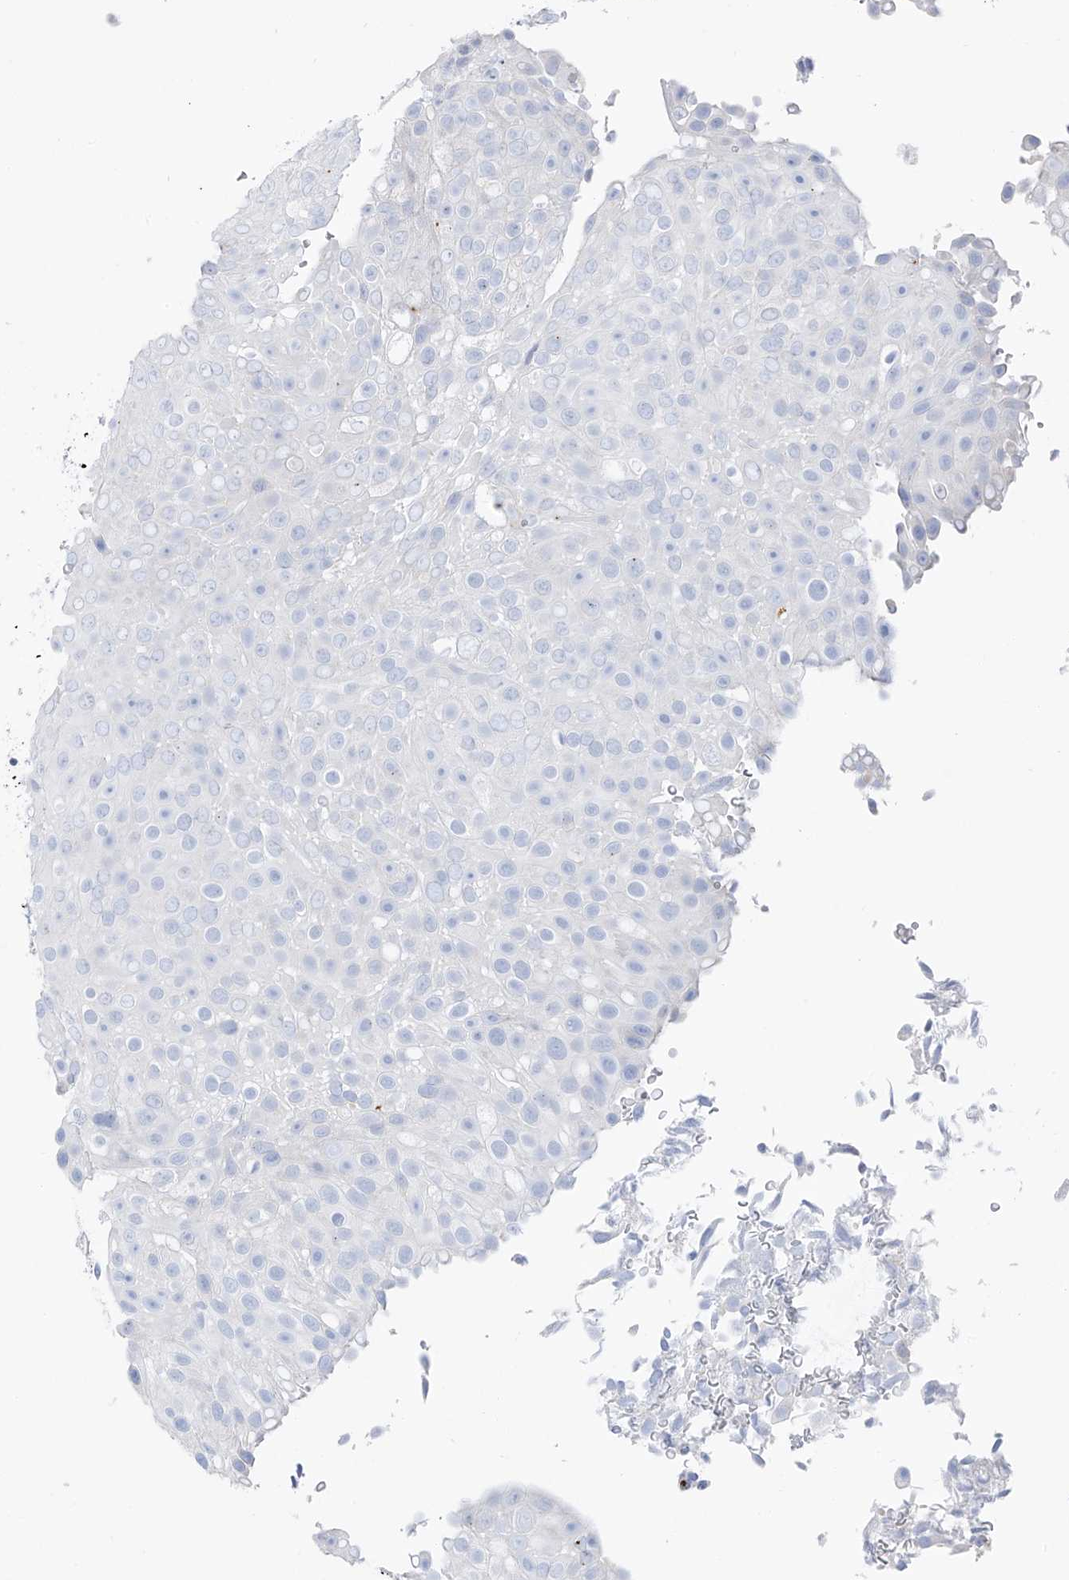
{"staining": {"intensity": "negative", "quantity": "none", "location": "none"}, "tissue": "urothelial cancer", "cell_type": "Tumor cells", "image_type": "cancer", "snomed": [{"axis": "morphology", "description": "Urothelial carcinoma, Low grade"}, {"axis": "topography", "description": "Urinary bladder"}], "caption": "This is a photomicrograph of immunohistochemistry (IHC) staining of low-grade urothelial carcinoma, which shows no expression in tumor cells.", "gene": "TAL2", "patient": {"sex": "male", "age": 78}}